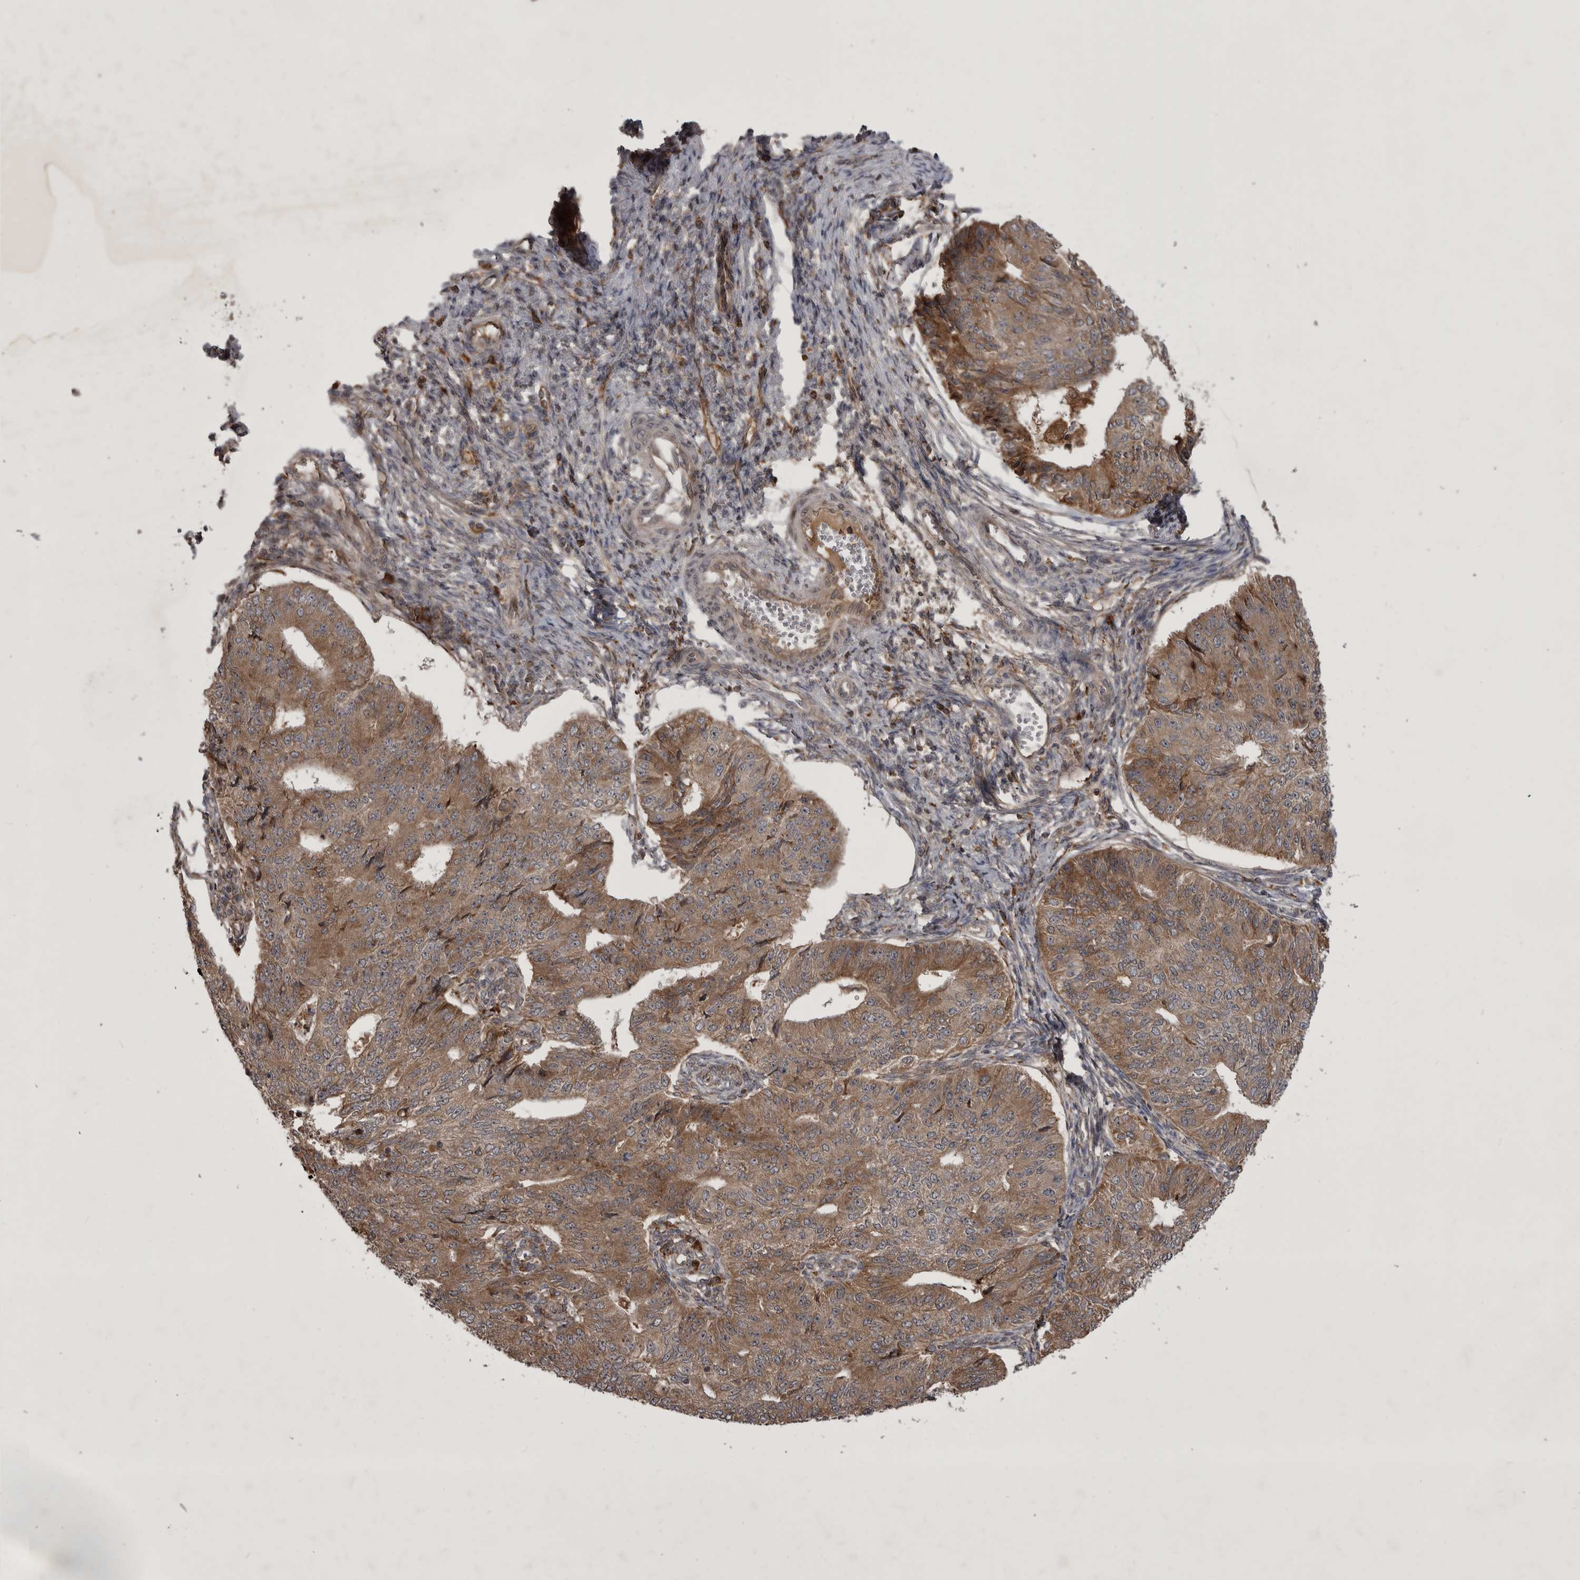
{"staining": {"intensity": "moderate", "quantity": ">75%", "location": "cytoplasmic/membranous"}, "tissue": "endometrial cancer", "cell_type": "Tumor cells", "image_type": "cancer", "snomed": [{"axis": "morphology", "description": "Adenocarcinoma, NOS"}, {"axis": "topography", "description": "Endometrium"}], "caption": "Moderate cytoplasmic/membranous positivity is seen in about >75% of tumor cells in endometrial cancer. (Brightfield microscopy of DAB IHC at high magnification).", "gene": "RAB3GAP2", "patient": {"sex": "female", "age": 32}}